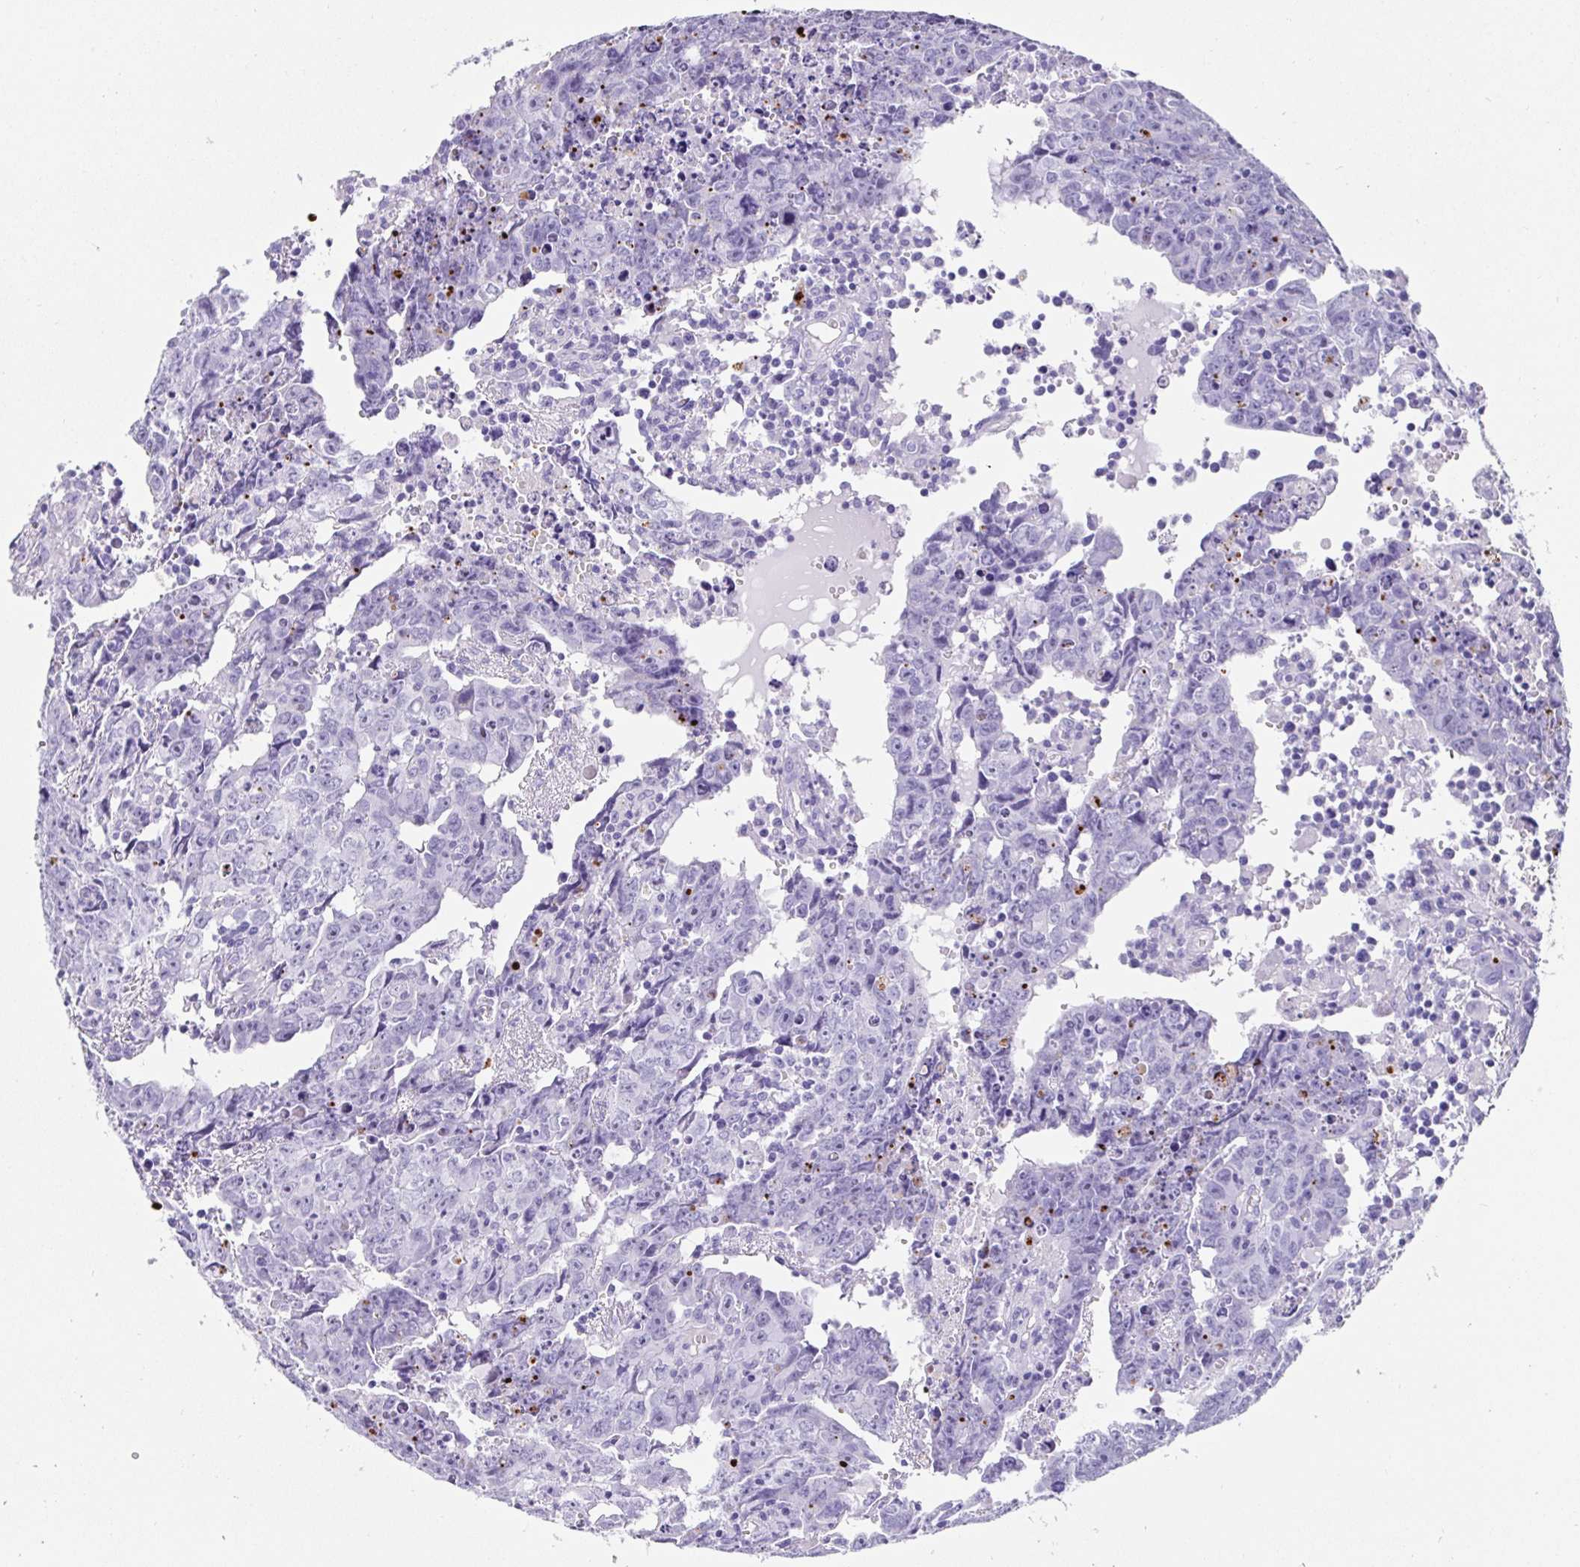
{"staining": {"intensity": "negative", "quantity": "none", "location": "none"}, "tissue": "testis cancer", "cell_type": "Tumor cells", "image_type": "cancer", "snomed": [{"axis": "morphology", "description": "Carcinoma, Embryonal, NOS"}, {"axis": "topography", "description": "Testis"}], "caption": "A high-resolution histopathology image shows immunohistochemistry (IHC) staining of testis cancer (embryonal carcinoma), which exhibits no significant expression in tumor cells.", "gene": "PRAMEF19", "patient": {"sex": "male", "age": 22}}